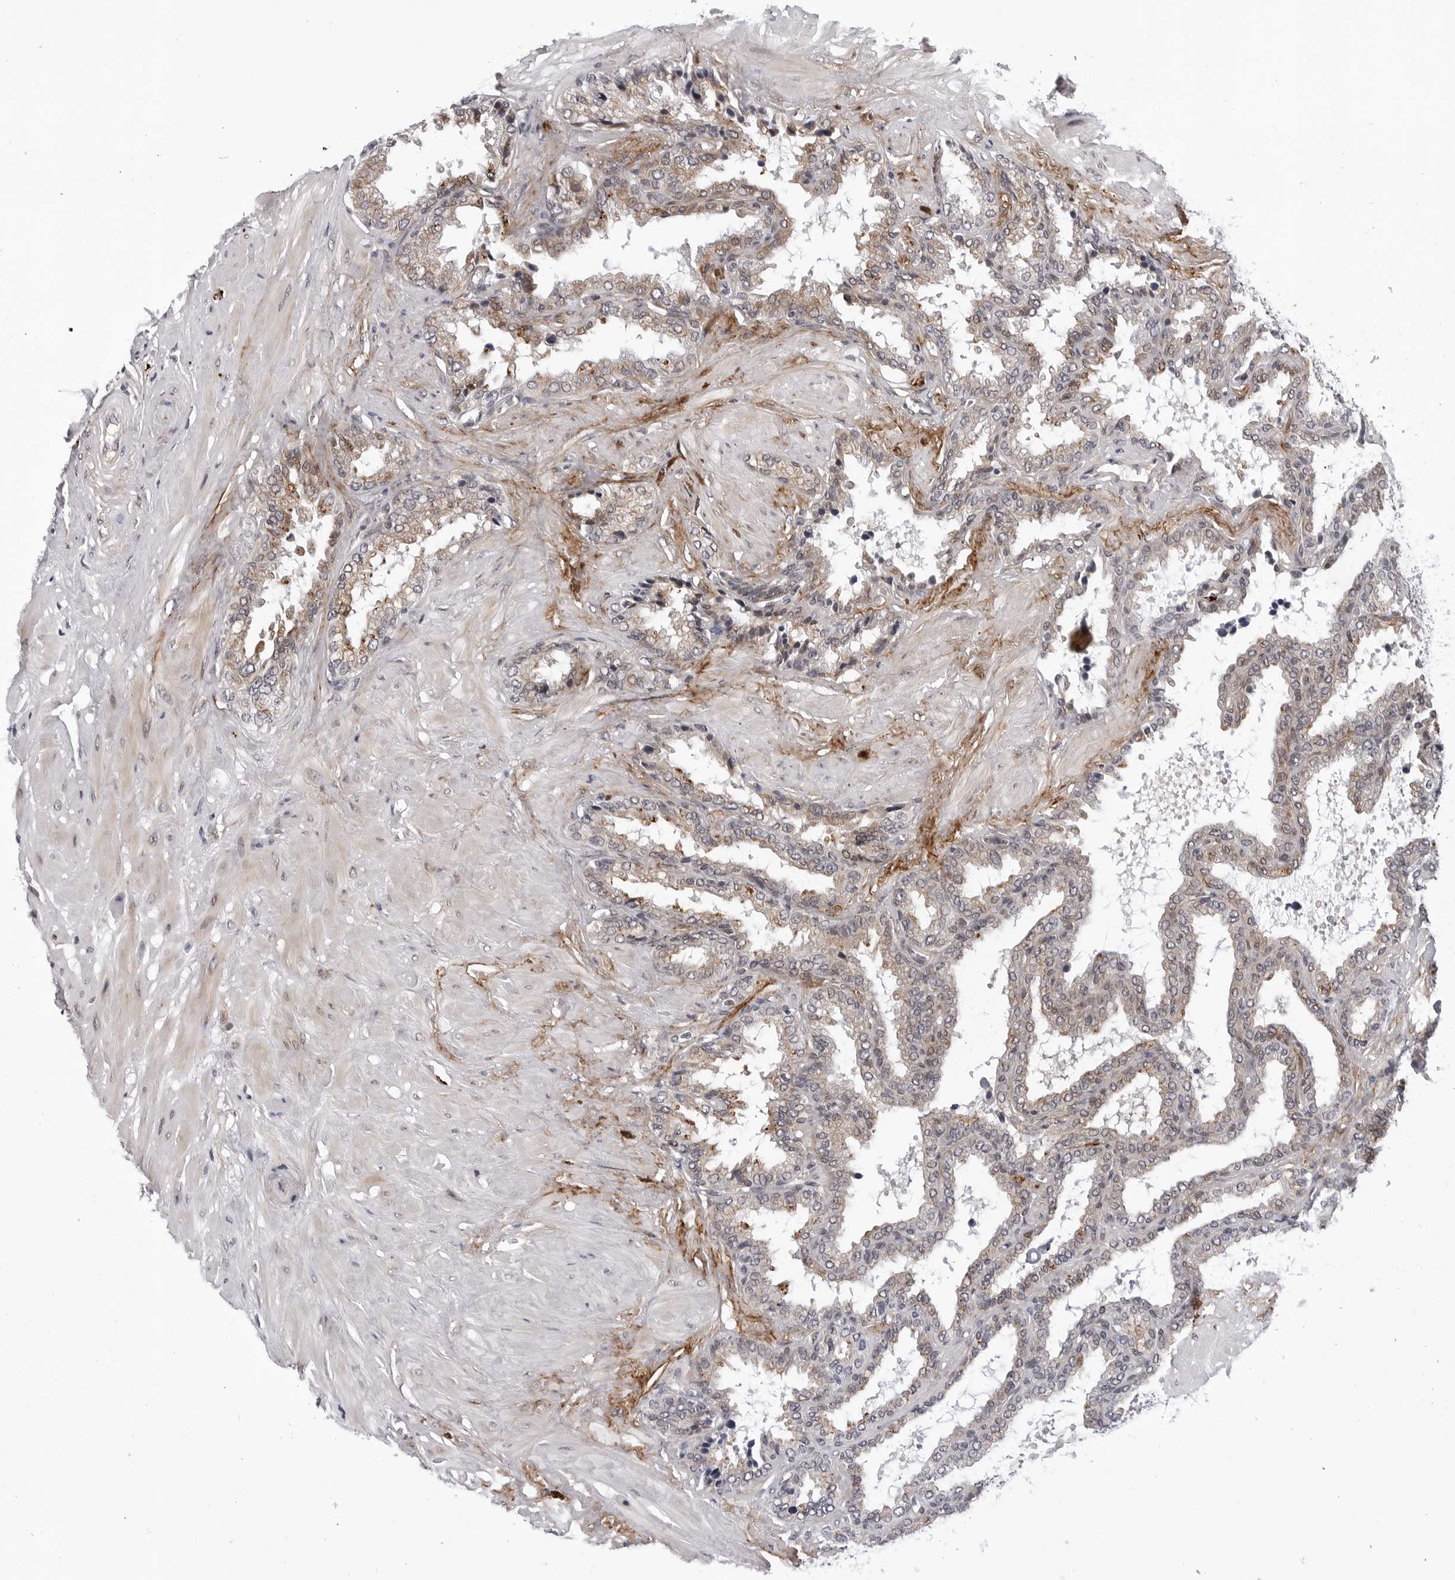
{"staining": {"intensity": "moderate", "quantity": ">75%", "location": "cytoplasmic/membranous"}, "tissue": "seminal vesicle", "cell_type": "Glandular cells", "image_type": "normal", "snomed": [{"axis": "morphology", "description": "Normal tissue, NOS"}, {"axis": "topography", "description": "Seminal veicle"}], "caption": "This histopathology image displays benign seminal vesicle stained with IHC to label a protein in brown. The cytoplasmic/membranous of glandular cells show moderate positivity for the protein. Nuclei are counter-stained blue.", "gene": "KIAA1614", "patient": {"sex": "male", "age": 46}}